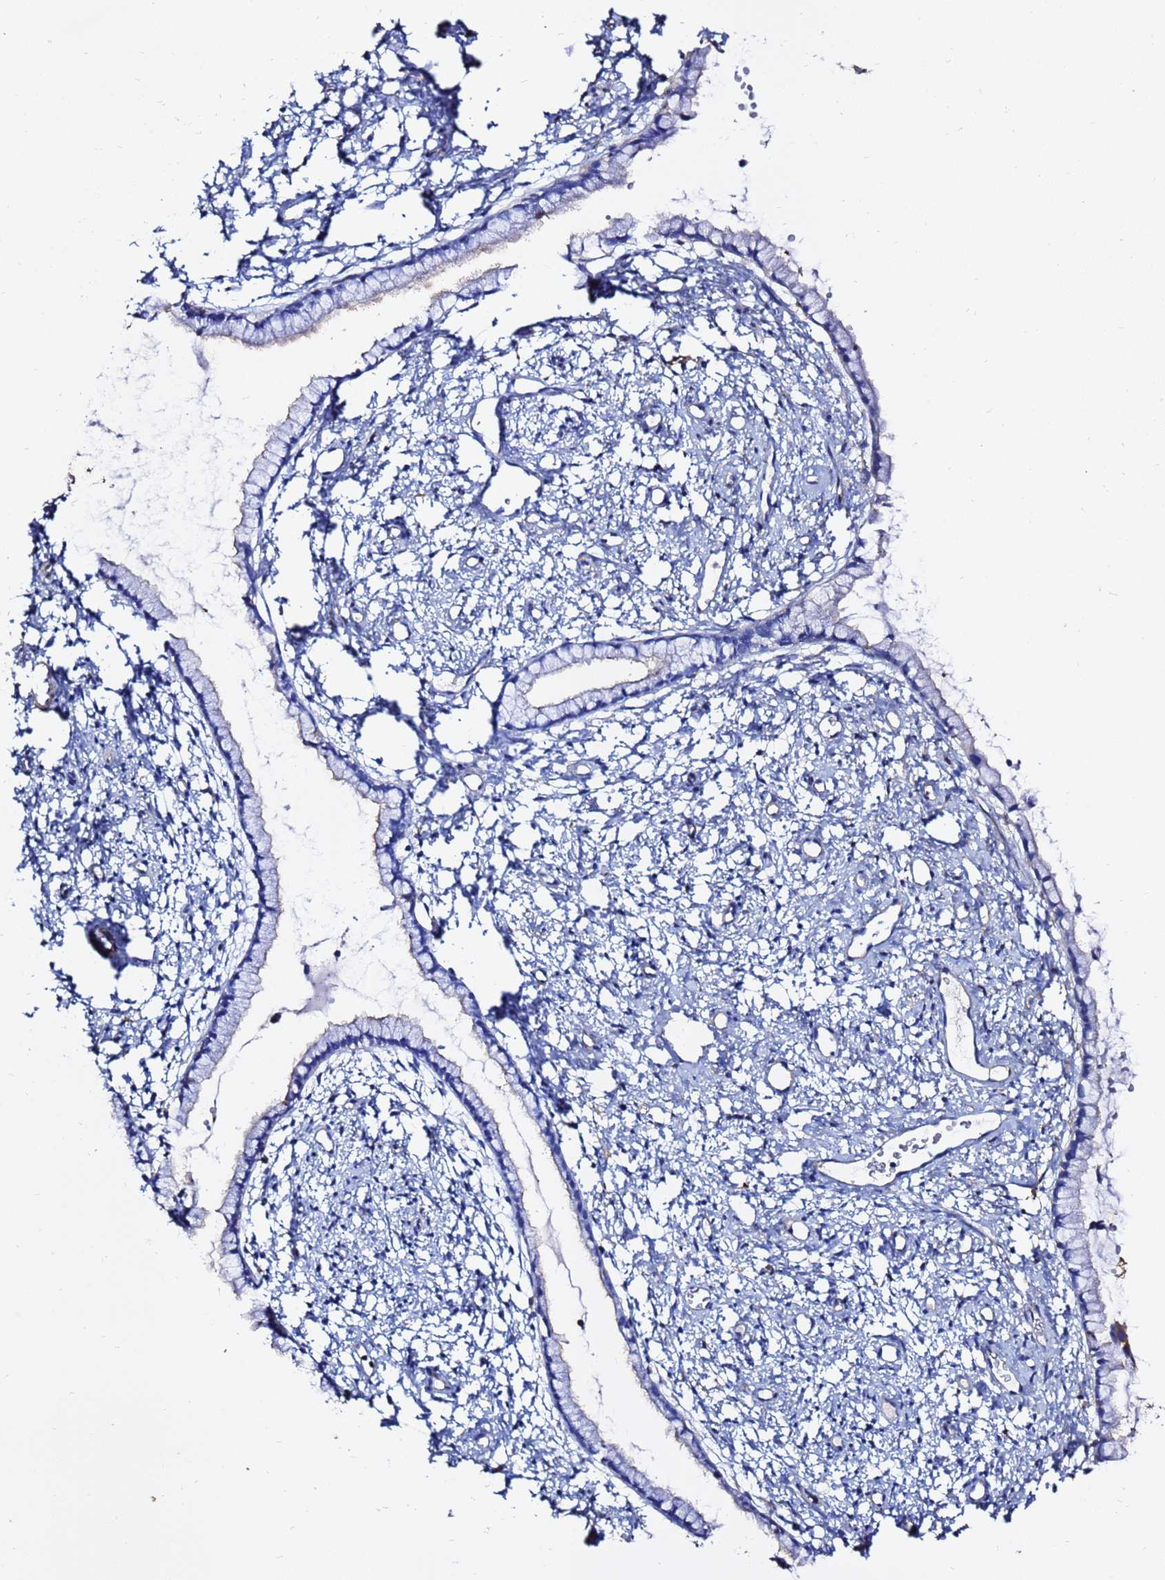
{"staining": {"intensity": "negative", "quantity": "none", "location": "none"}, "tissue": "cervix", "cell_type": "Glandular cells", "image_type": "normal", "snomed": [{"axis": "morphology", "description": "Normal tissue, NOS"}, {"axis": "topography", "description": "Cervix"}], "caption": "An IHC micrograph of normal cervix is shown. There is no staining in glandular cells of cervix. (Stains: DAB immunohistochemistry (IHC) with hematoxylin counter stain, Microscopy: brightfield microscopy at high magnification).", "gene": "ACTA1", "patient": {"sex": "female", "age": 57}}